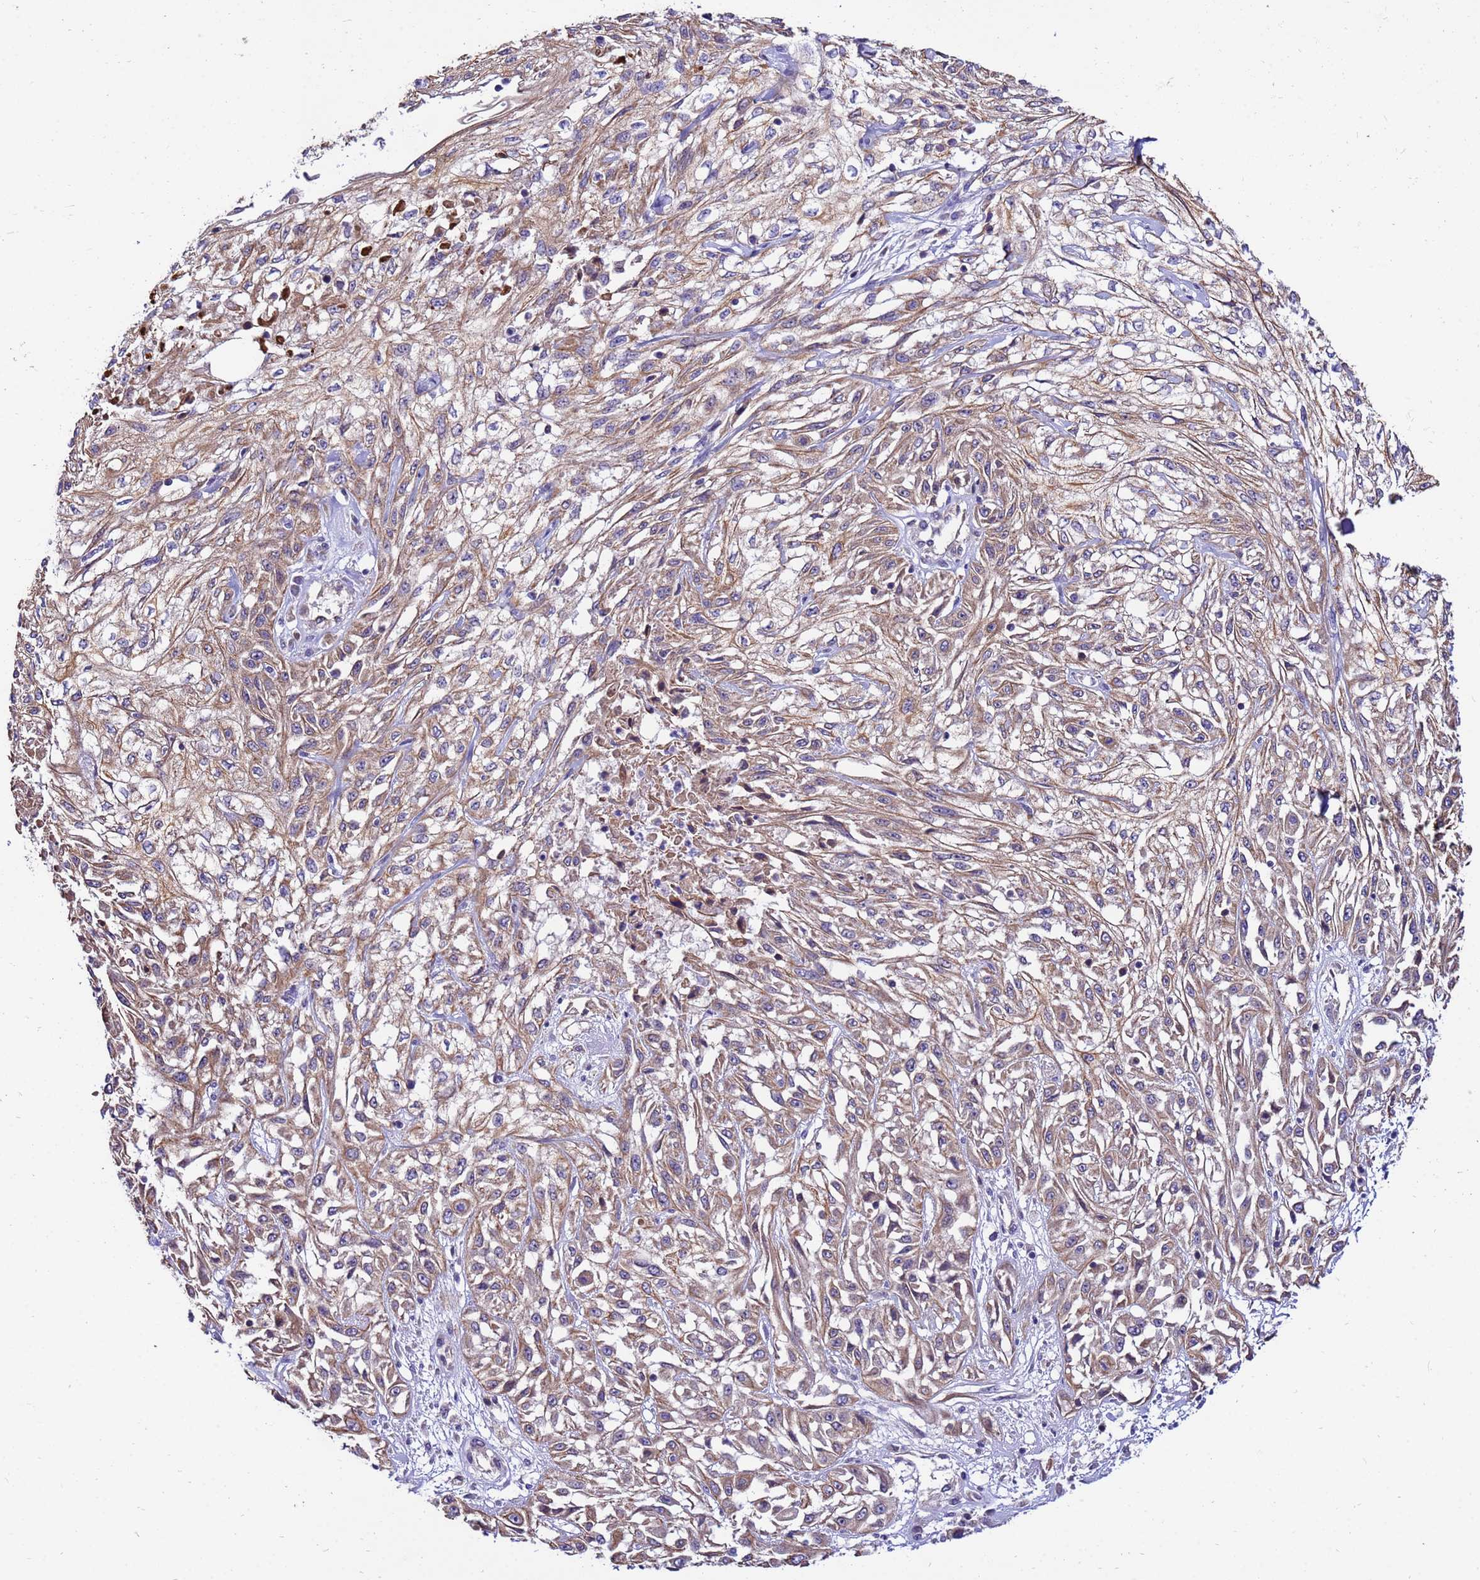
{"staining": {"intensity": "weak", "quantity": ">75%", "location": "cytoplasmic/membranous"}, "tissue": "skin cancer", "cell_type": "Tumor cells", "image_type": "cancer", "snomed": [{"axis": "morphology", "description": "Squamous cell carcinoma, NOS"}, {"axis": "morphology", "description": "Squamous cell carcinoma, metastatic, NOS"}, {"axis": "topography", "description": "Skin"}, {"axis": "topography", "description": "Lymph node"}], "caption": "Immunohistochemical staining of skin cancer displays low levels of weak cytoplasmic/membranous protein expression in about >75% of tumor cells. (DAB (3,3'-diaminobenzidine) = brown stain, brightfield microscopy at high magnification).", "gene": "GET3", "patient": {"sex": "male", "age": 75}}